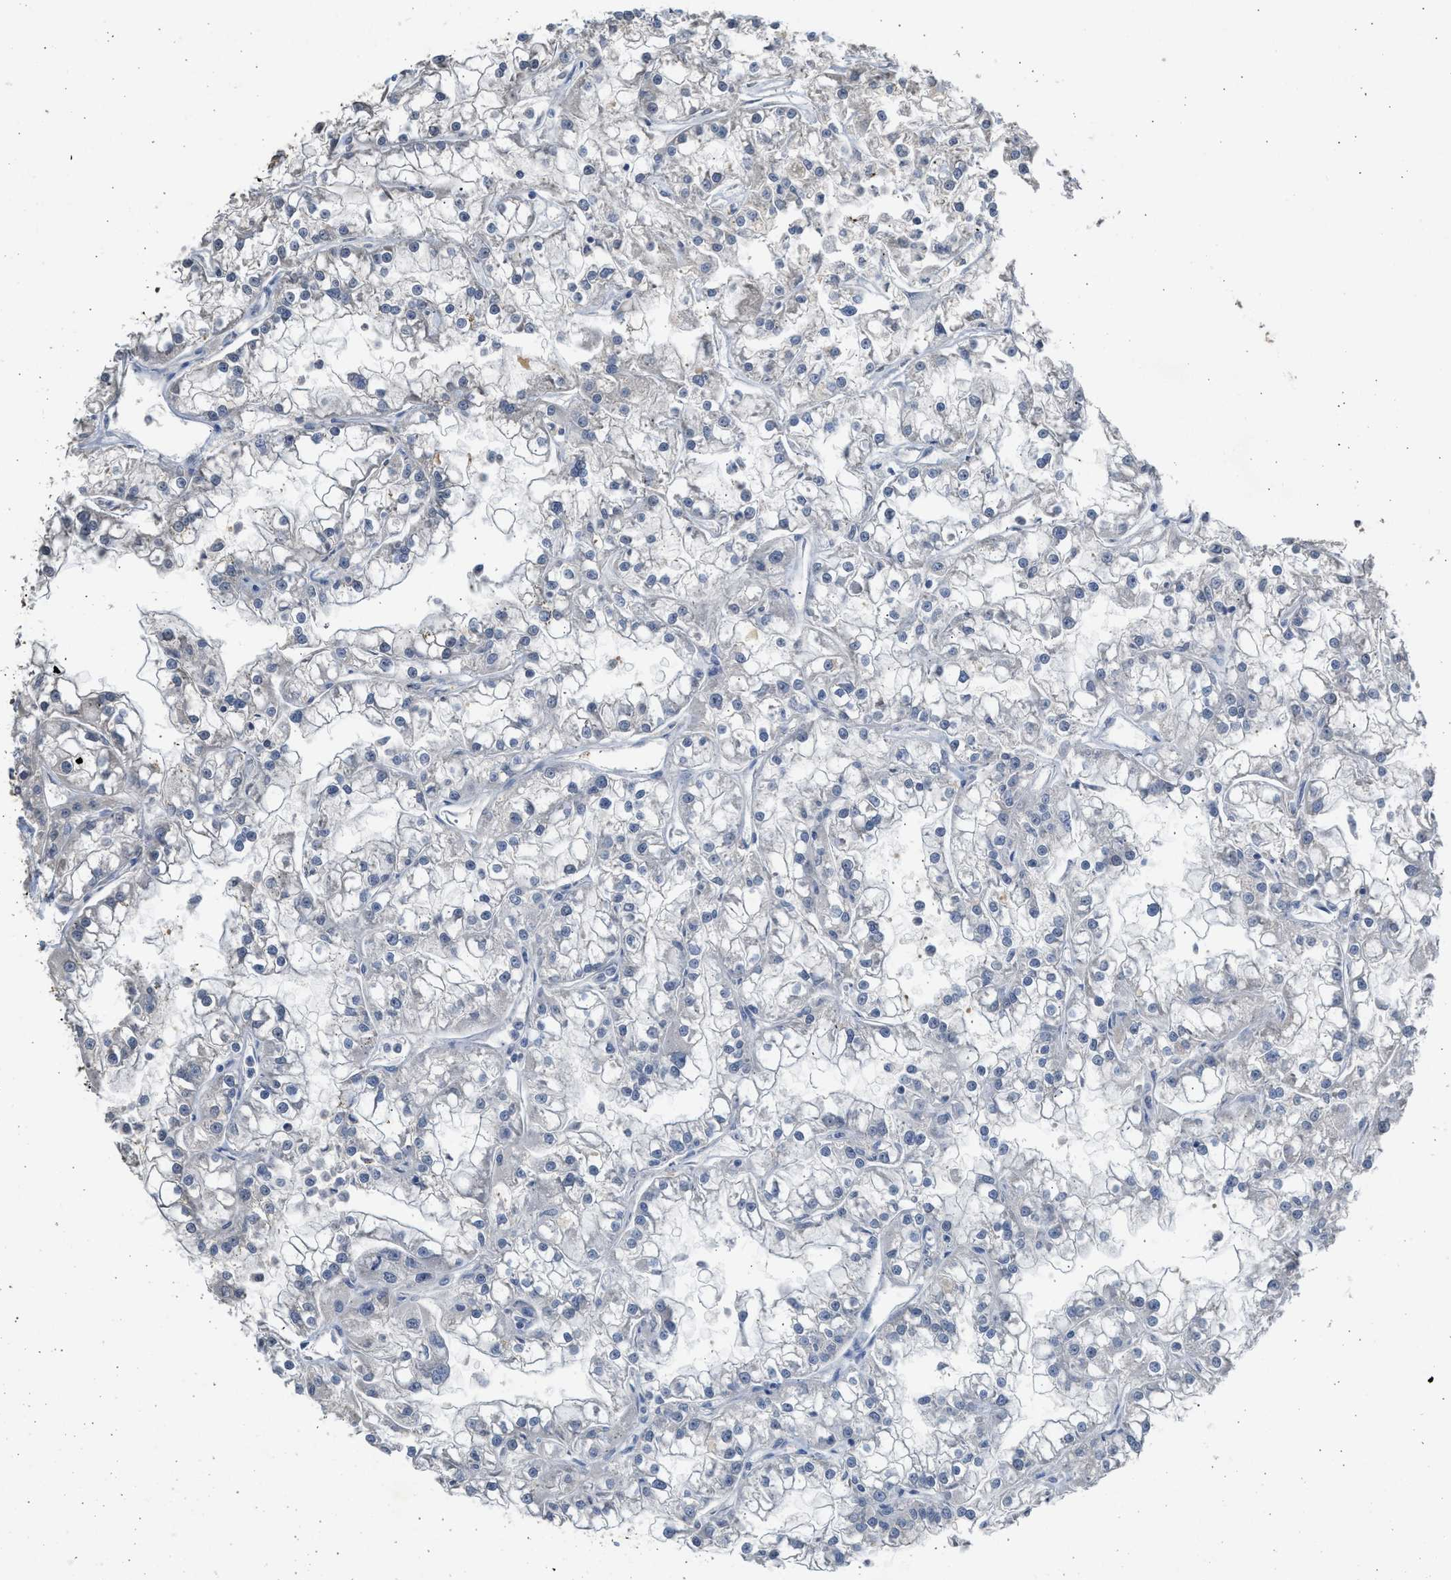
{"staining": {"intensity": "negative", "quantity": "none", "location": "none"}, "tissue": "renal cancer", "cell_type": "Tumor cells", "image_type": "cancer", "snomed": [{"axis": "morphology", "description": "Adenocarcinoma, NOS"}, {"axis": "topography", "description": "Kidney"}], "caption": "Micrograph shows no significant protein expression in tumor cells of renal cancer (adenocarcinoma).", "gene": "SULT2A1", "patient": {"sex": "female", "age": 52}}